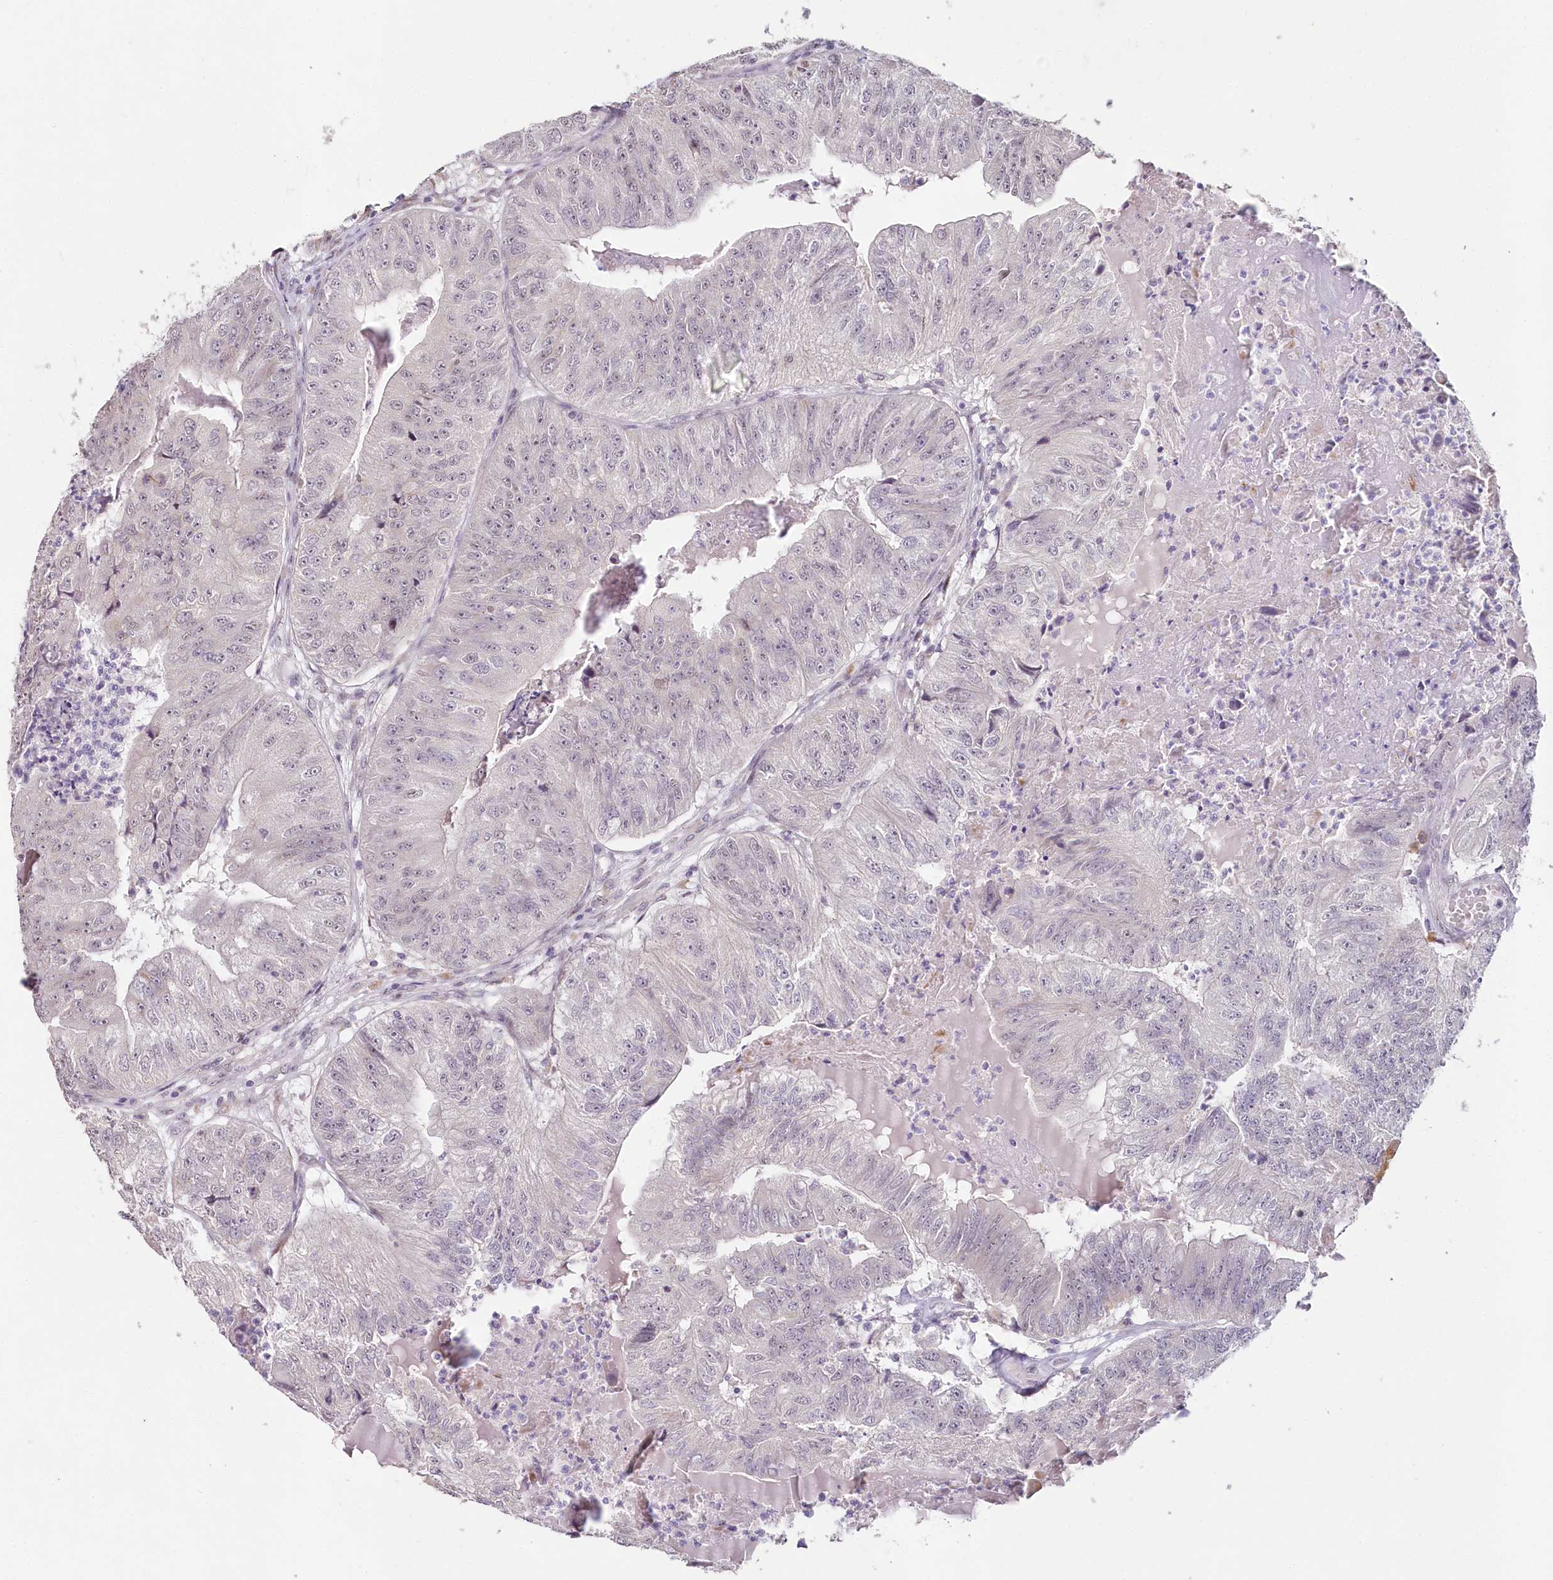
{"staining": {"intensity": "weak", "quantity": "<25%", "location": "cytoplasmic/membranous,nuclear"}, "tissue": "colorectal cancer", "cell_type": "Tumor cells", "image_type": "cancer", "snomed": [{"axis": "morphology", "description": "Adenocarcinoma, NOS"}, {"axis": "topography", "description": "Colon"}], "caption": "Immunohistochemistry of adenocarcinoma (colorectal) shows no staining in tumor cells.", "gene": "HPD", "patient": {"sex": "female", "age": 67}}